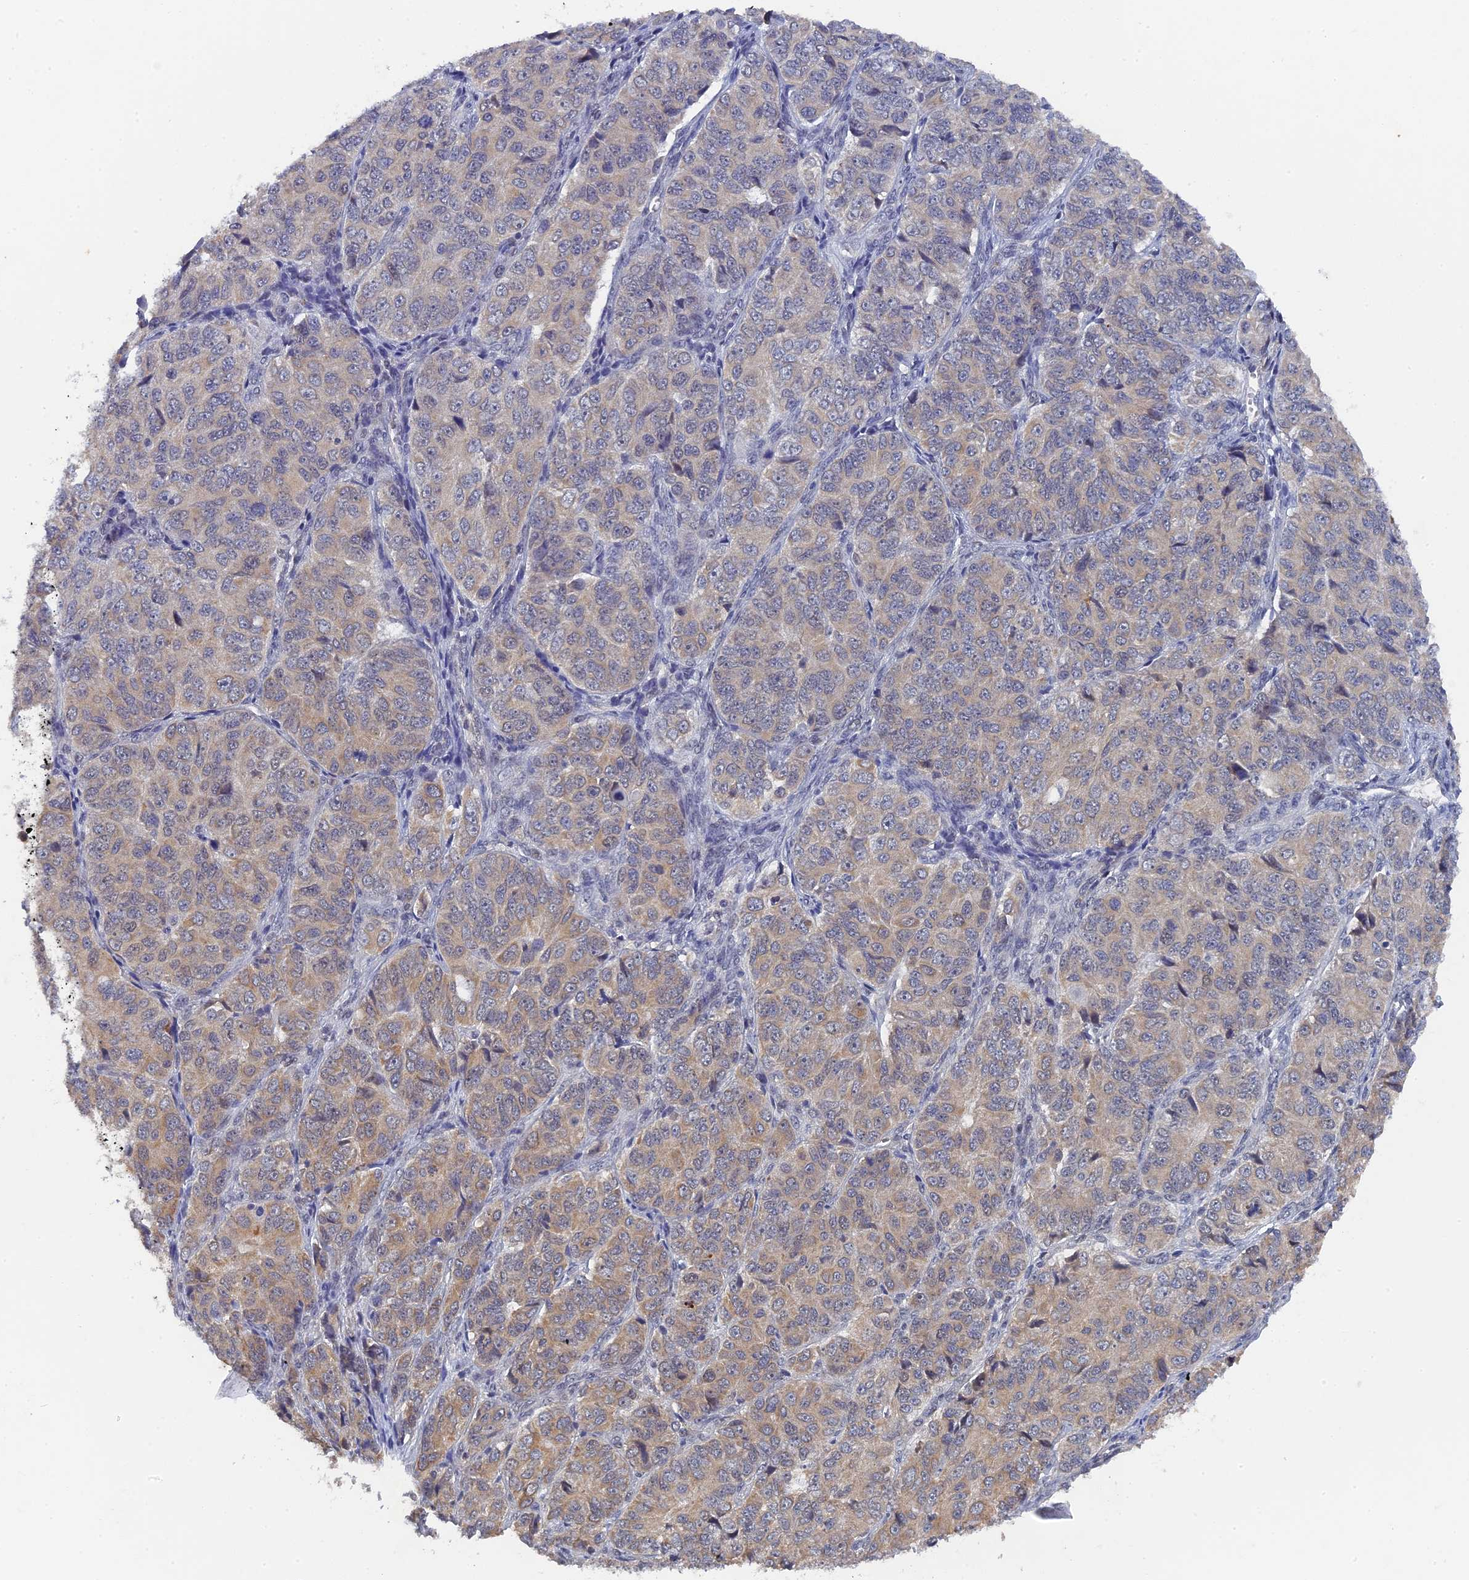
{"staining": {"intensity": "moderate", "quantity": "<25%", "location": "cytoplasmic/membranous"}, "tissue": "ovarian cancer", "cell_type": "Tumor cells", "image_type": "cancer", "snomed": [{"axis": "morphology", "description": "Carcinoma, endometroid"}, {"axis": "topography", "description": "Ovary"}], "caption": "This image demonstrates immunohistochemistry staining of ovarian endometroid carcinoma, with low moderate cytoplasmic/membranous staining in about <25% of tumor cells.", "gene": "MIGA2", "patient": {"sex": "female", "age": 51}}